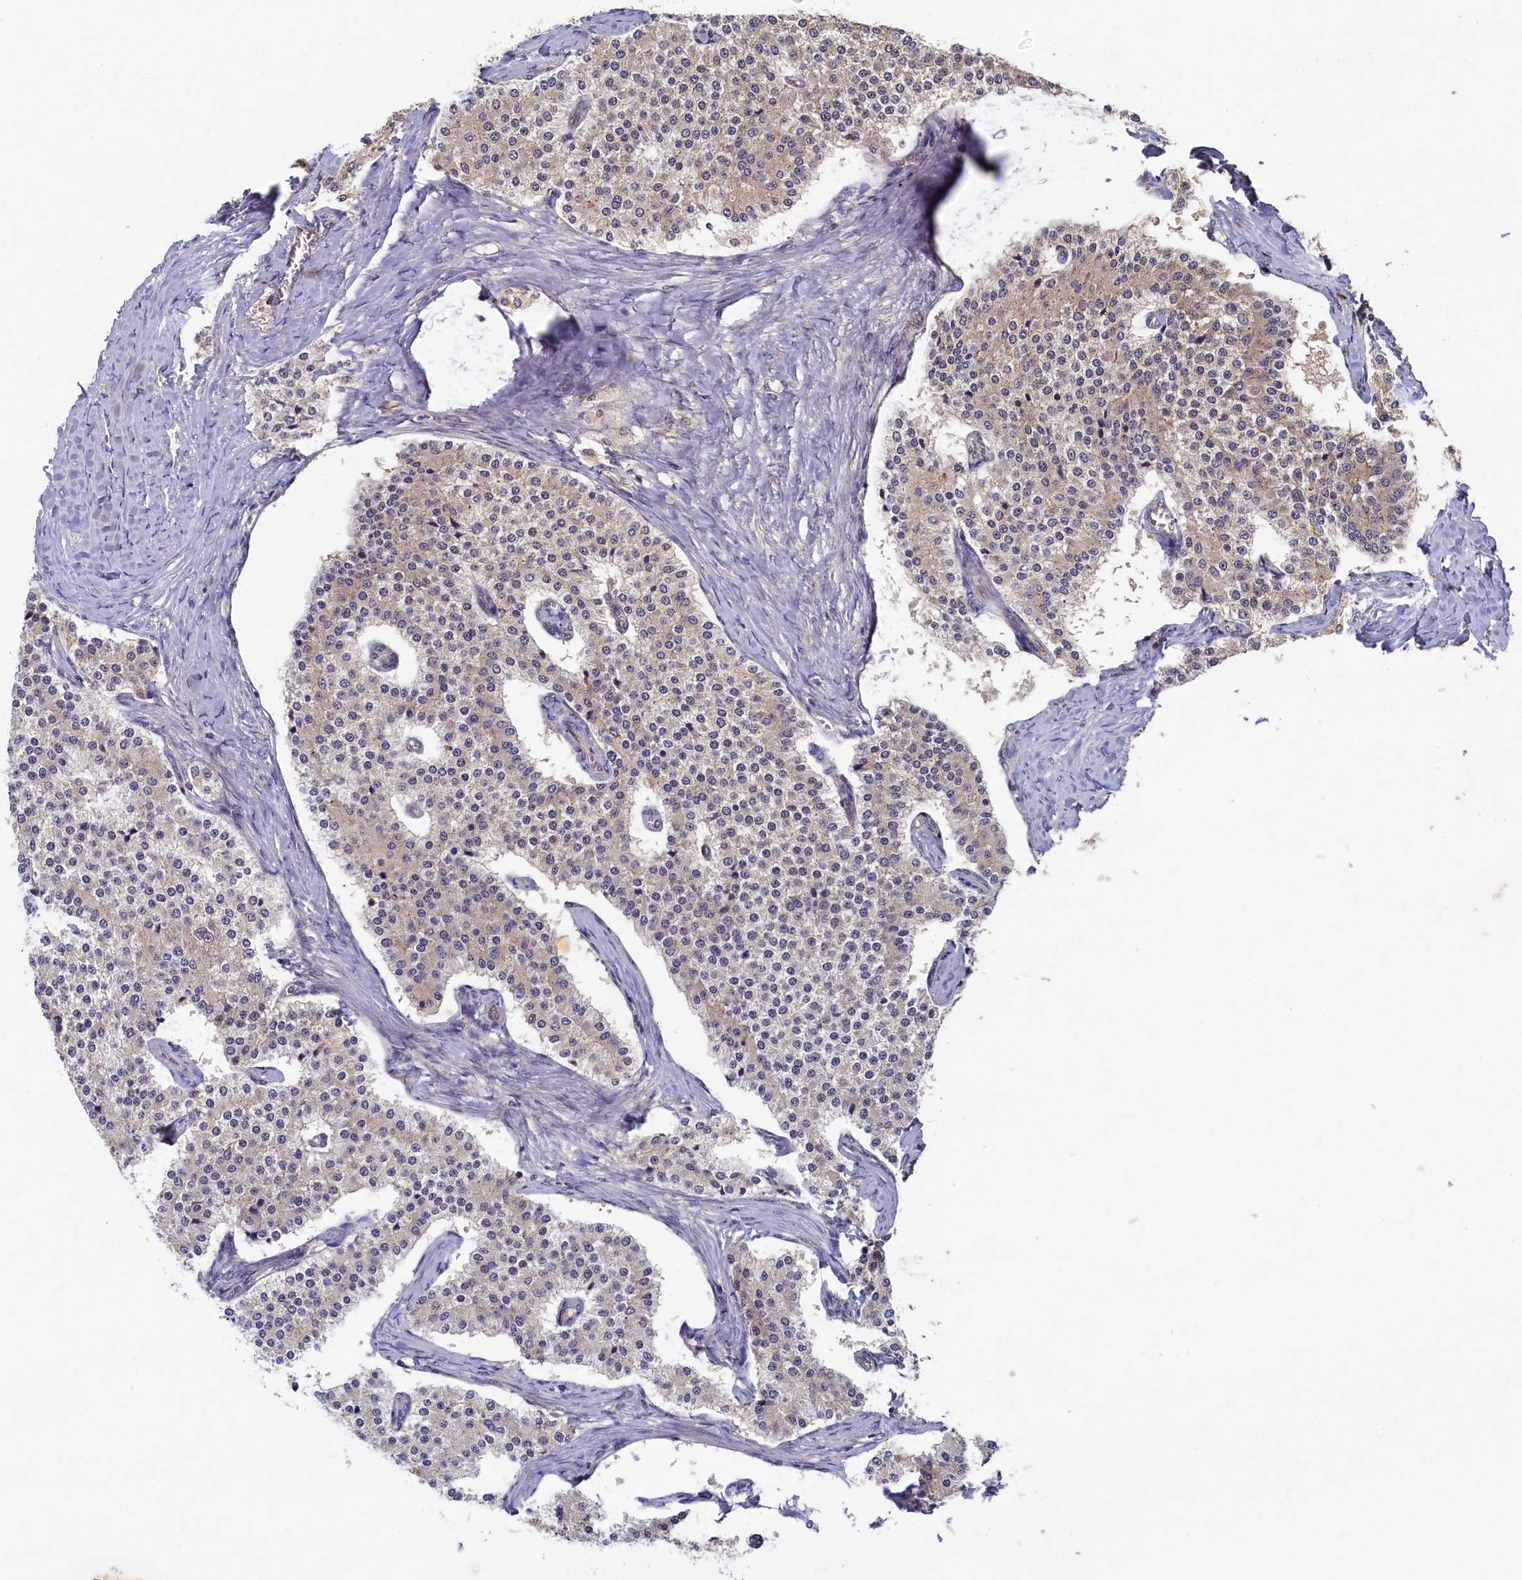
{"staining": {"intensity": "negative", "quantity": "none", "location": "none"}, "tissue": "carcinoid", "cell_type": "Tumor cells", "image_type": "cancer", "snomed": [{"axis": "morphology", "description": "Carcinoid, malignant, NOS"}, {"axis": "topography", "description": "Colon"}], "caption": "A high-resolution micrograph shows immunohistochemistry (IHC) staining of carcinoid, which demonstrates no significant expression in tumor cells. The staining is performed using DAB (3,3'-diaminobenzidine) brown chromogen with nuclei counter-stained in using hematoxylin.", "gene": "LCMT2", "patient": {"sex": "female", "age": 52}}